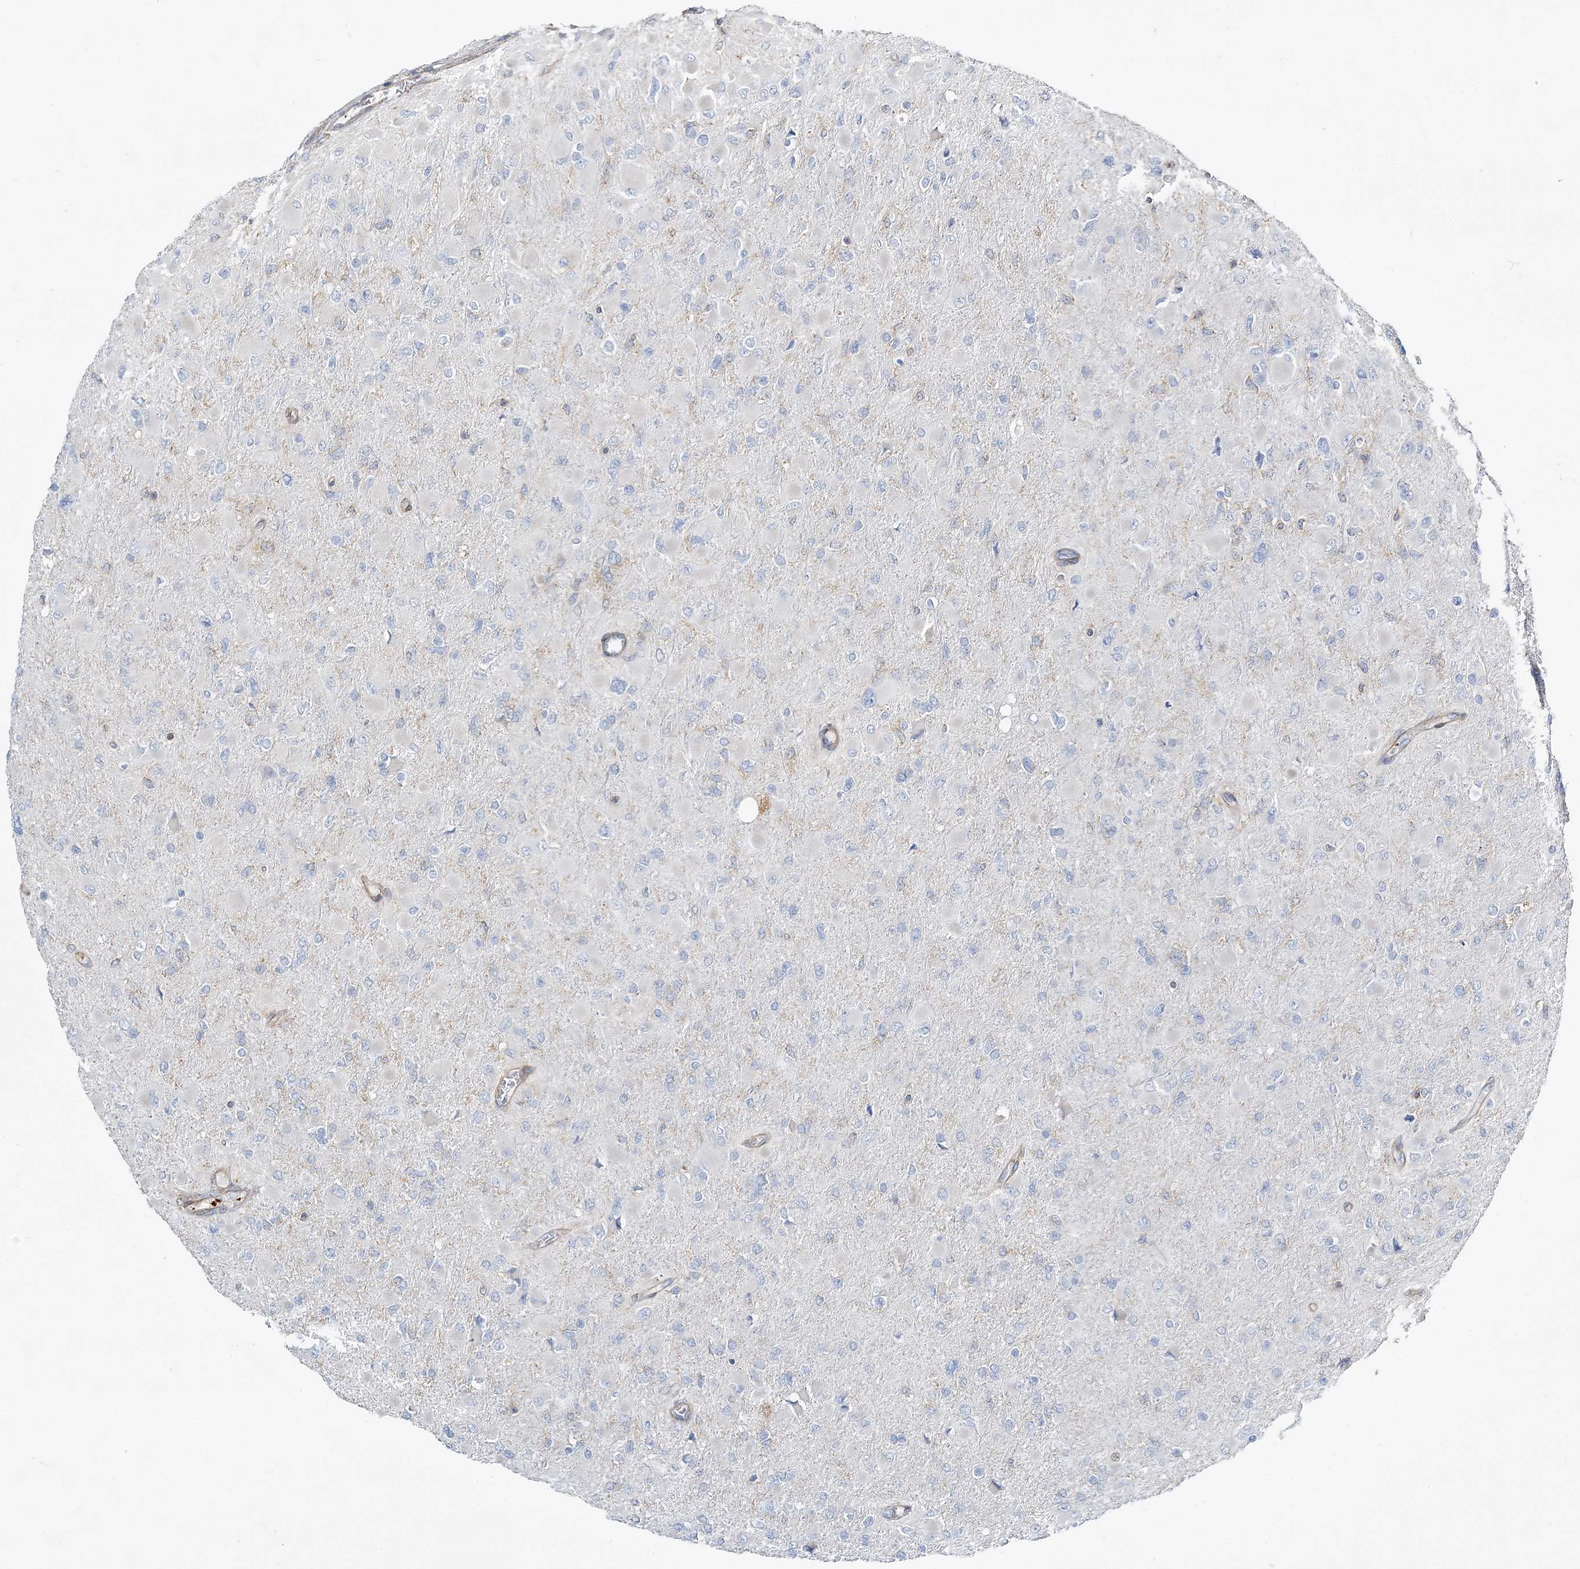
{"staining": {"intensity": "negative", "quantity": "none", "location": "none"}, "tissue": "glioma", "cell_type": "Tumor cells", "image_type": "cancer", "snomed": [{"axis": "morphology", "description": "Glioma, malignant, High grade"}, {"axis": "topography", "description": "Cerebral cortex"}], "caption": "Malignant glioma (high-grade) stained for a protein using immunohistochemistry (IHC) displays no expression tumor cells.", "gene": "CUEDC2", "patient": {"sex": "female", "age": 36}}